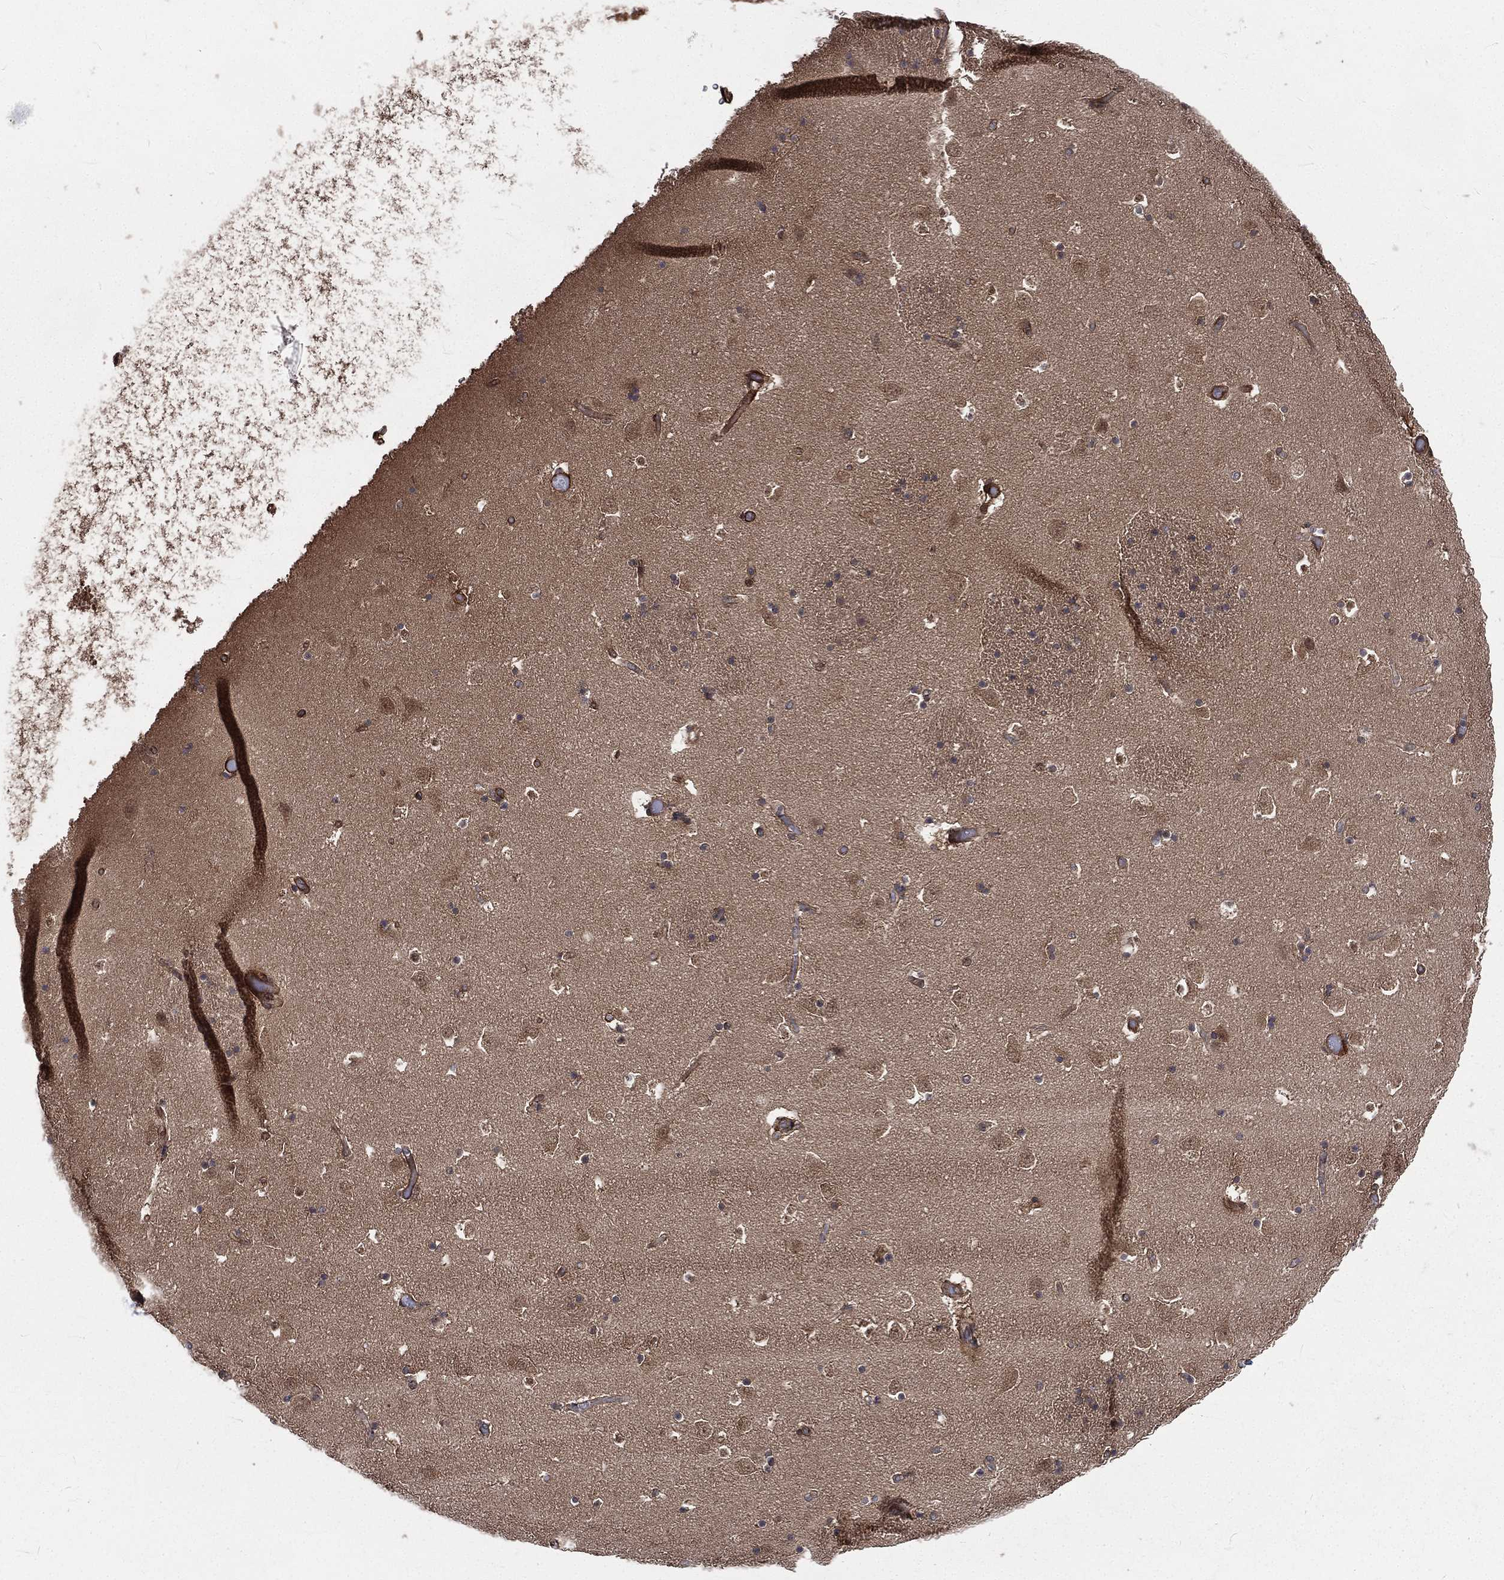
{"staining": {"intensity": "negative", "quantity": "none", "location": "none"}, "tissue": "caudate", "cell_type": "Glial cells", "image_type": "normal", "snomed": [{"axis": "morphology", "description": "Normal tissue, NOS"}, {"axis": "topography", "description": "Lateral ventricle wall"}], "caption": "A micrograph of caudate stained for a protein exhibits no brown staining in glial cells. Nuclei are stained in blue.", "gene": "ARL3", "patient": {"sex": "female", "age": 42}}